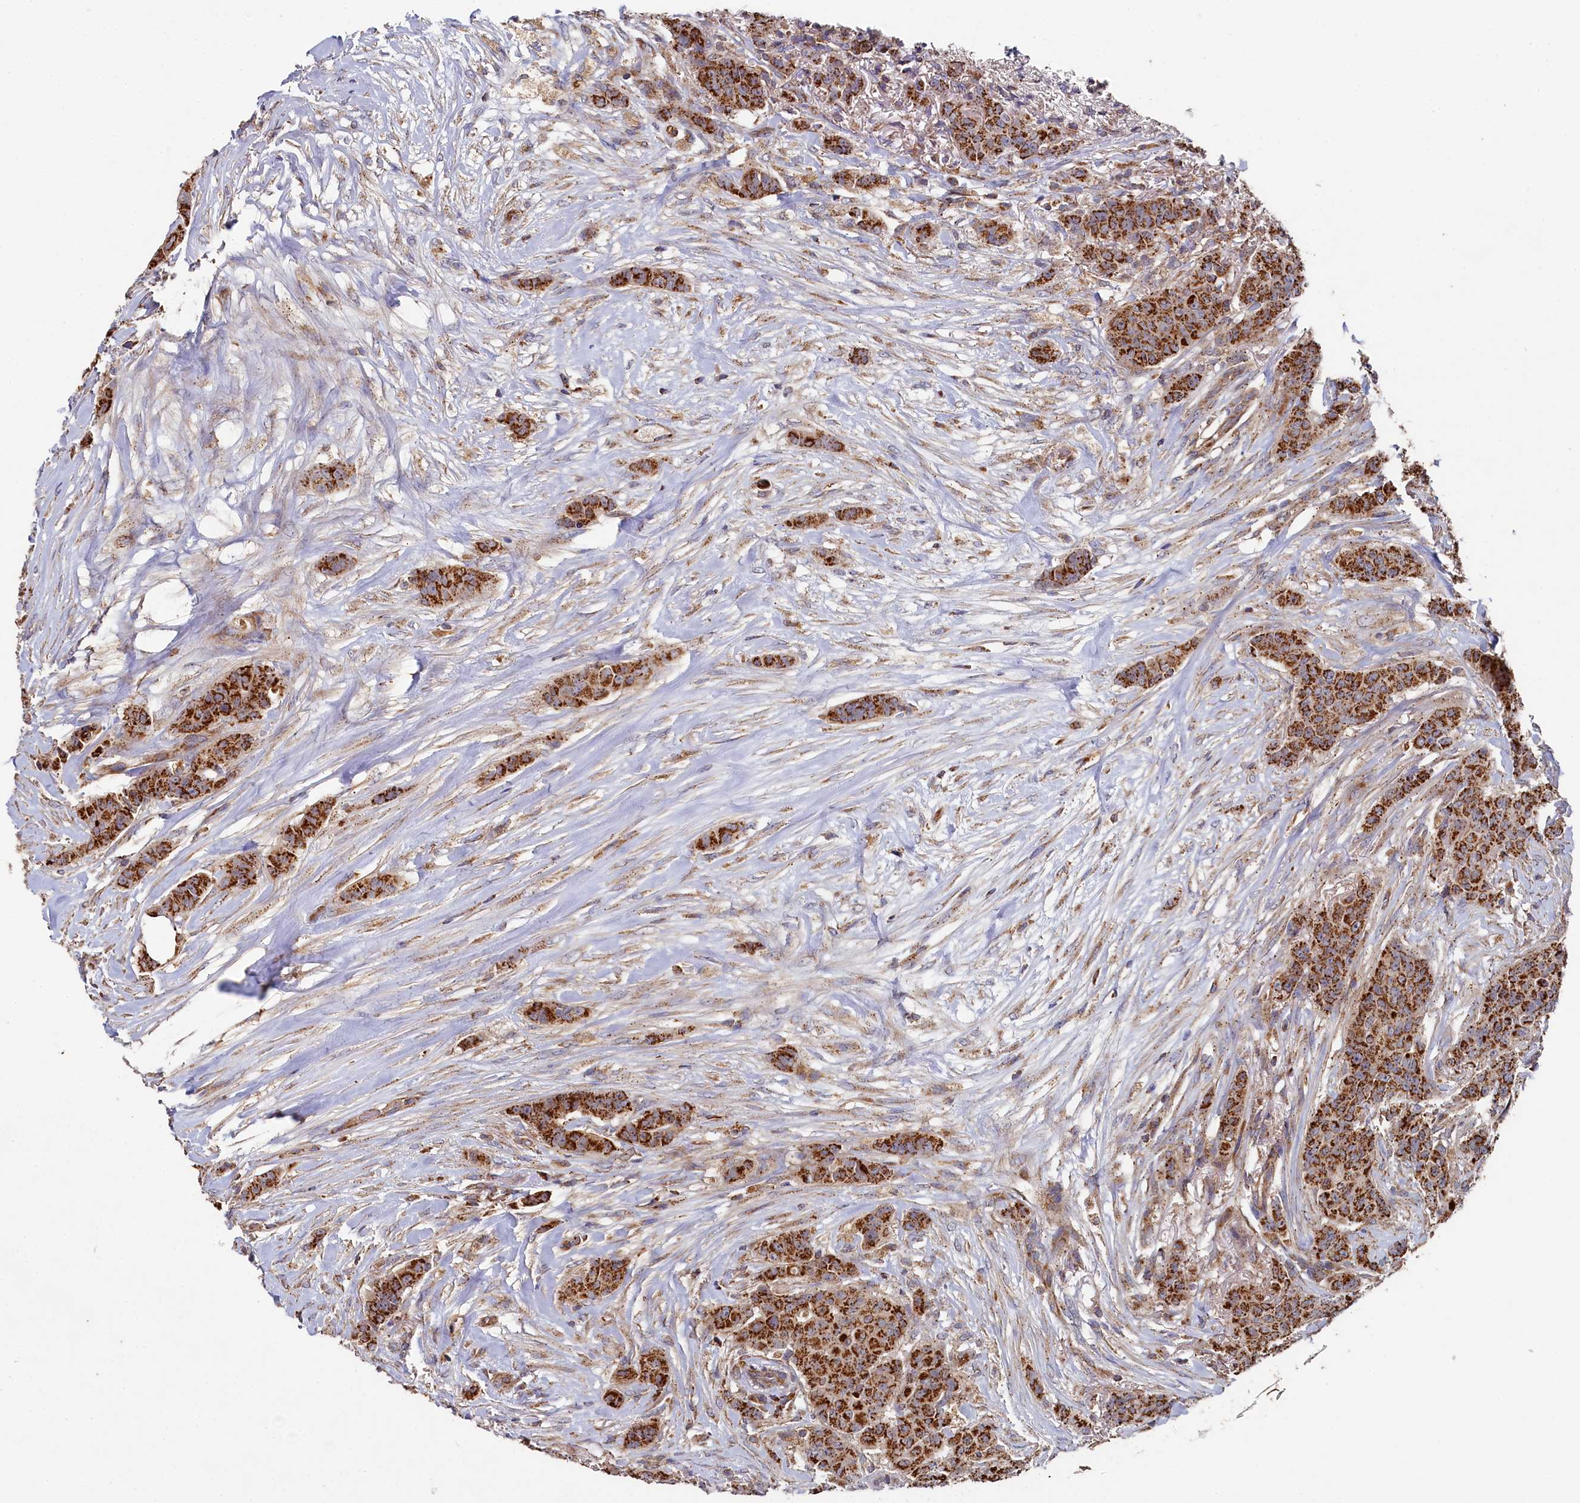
{"staining": {"intensity": "strong", "quantity": ">75%", "location": "cytoplasmic/membranous"}, "tissue": "breast cancer", "cell_type": "Tumor cells", "image_type": "cancer", "snomed": [{"axis": "morphology", "description": "Duct carcinoma"}, {"axis": "topography", "description": "Breast"}], "caption": "Immunohistochemistry (IHC) photomicrograph of neoplastic tissue: intraductal carcinoma (breast) stained using IHC exhibits high levels of strong protein expression localized specifically in the cytoplasmic/membranous of tumor cells, appearing as a cytoplasmic/membranous brown color.", "gene": "HAUS2", "patient": {"sex": "female", "age": 40}}